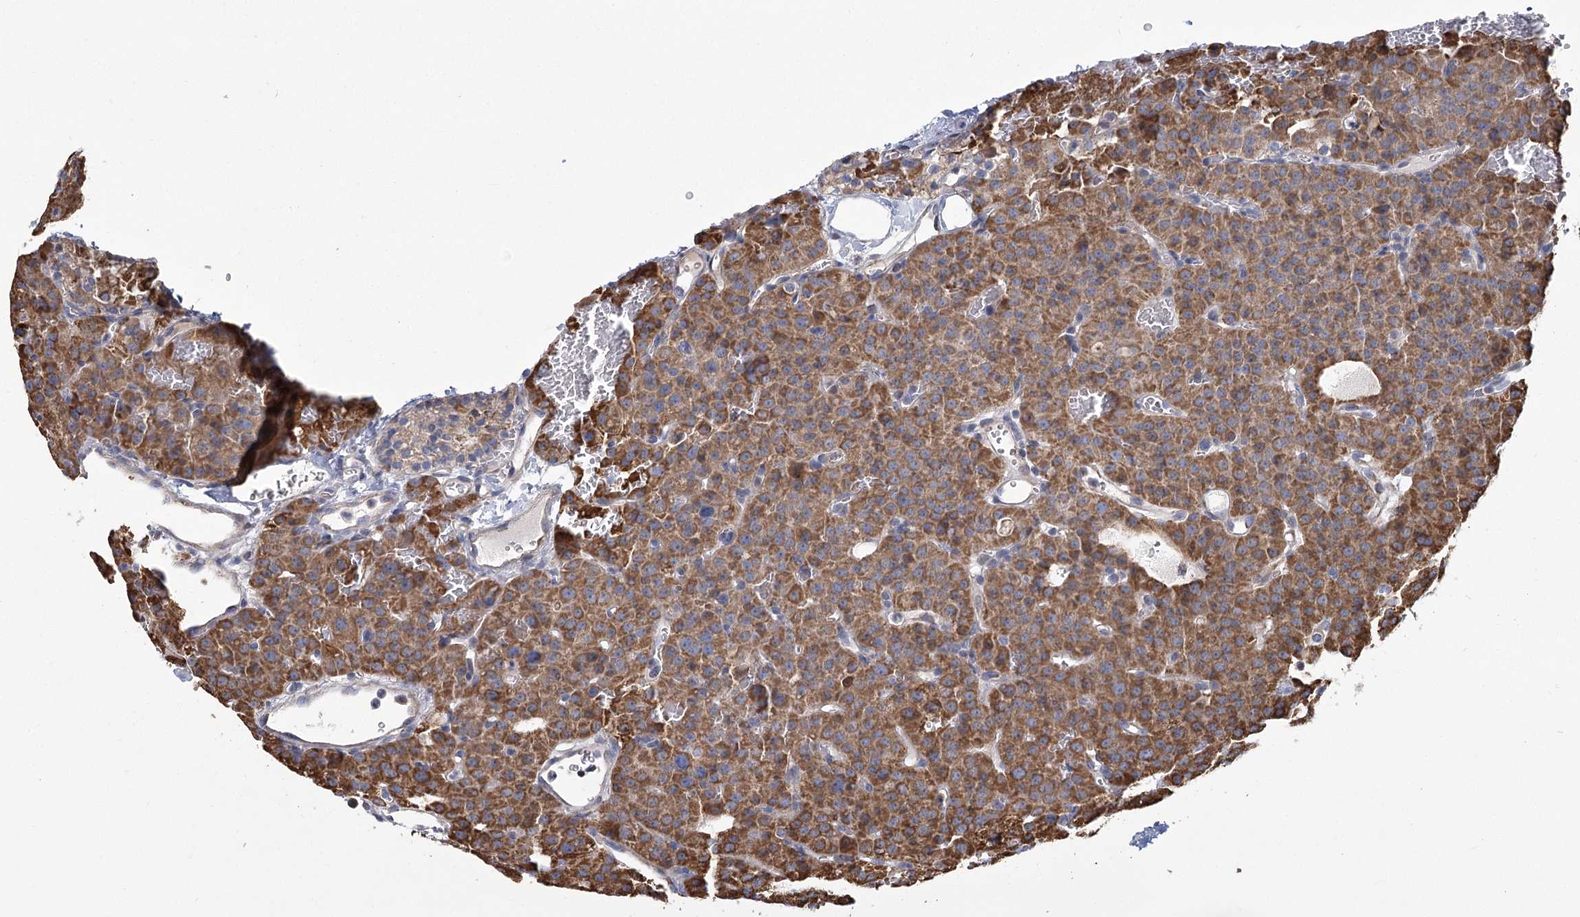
{"staining": {"intensity": "strong", "quantity": ">75%", "location": "cytoplasmic/membranous"}, "tissue": "parathyroid gland", "cell_type": "Glandular cells", "image_type": "normal", "snomed": [{"axis": "morphology", "description": "Normal tissue, NOS"}, {"axis": "morphology", "description": "Adenoma, NOS"}, {"axis": "topography", "description": "Parathyroid gland"}], "caption": "Glandular cells display strong cytoplasmic/membranous positivity in approximately >75% of cells in normal parathyroid gland. (DAB = brown stain, brightfield microscopy at high magnification).", "gene": "RANBP3L", "patient": {"sex": "female", "age": 81}}